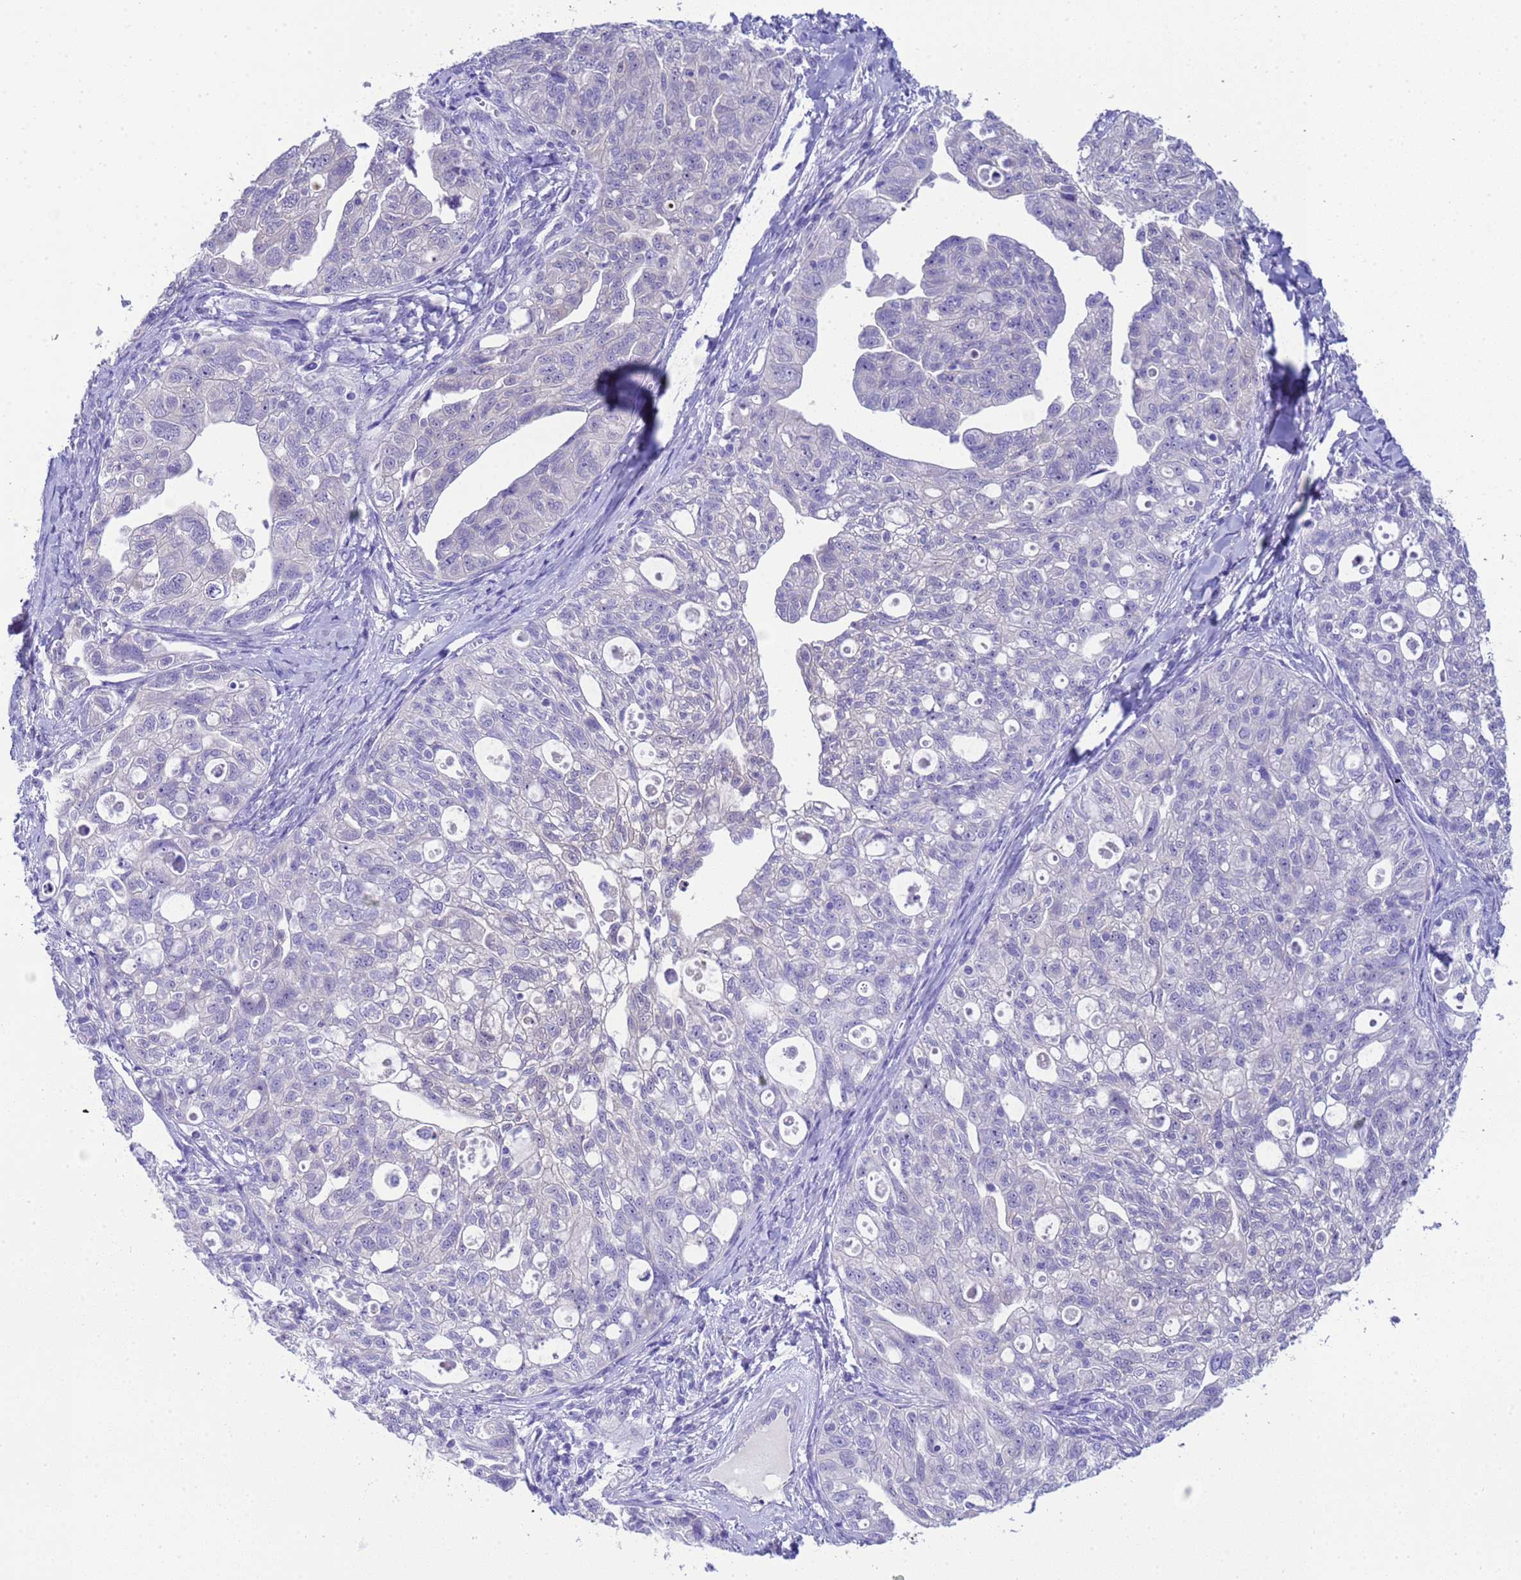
{"staining": {"intensity": "negative", "quantity": "none", "location": "none"}, "tissue": "ovarian cancer", "cell_type": "Tumor cells", "image_type": "cancer", "snomed": [{"axis": "morphology", "description": "Carcinoma, NOS"}, {"axis": "morphology", "description": "Cystadenocarcinoma, serous, NOS"}, {"axis": "topography", "description": "Ovary"}], "caption": "DAB (3,3'-diaminobenzidine) immunohistochemical staining of ovarian cancer (carcinoma) reveals no significant staining in tumor cells.", "gene": "USP38", "patient": {"sex": "female", "age": 69}}